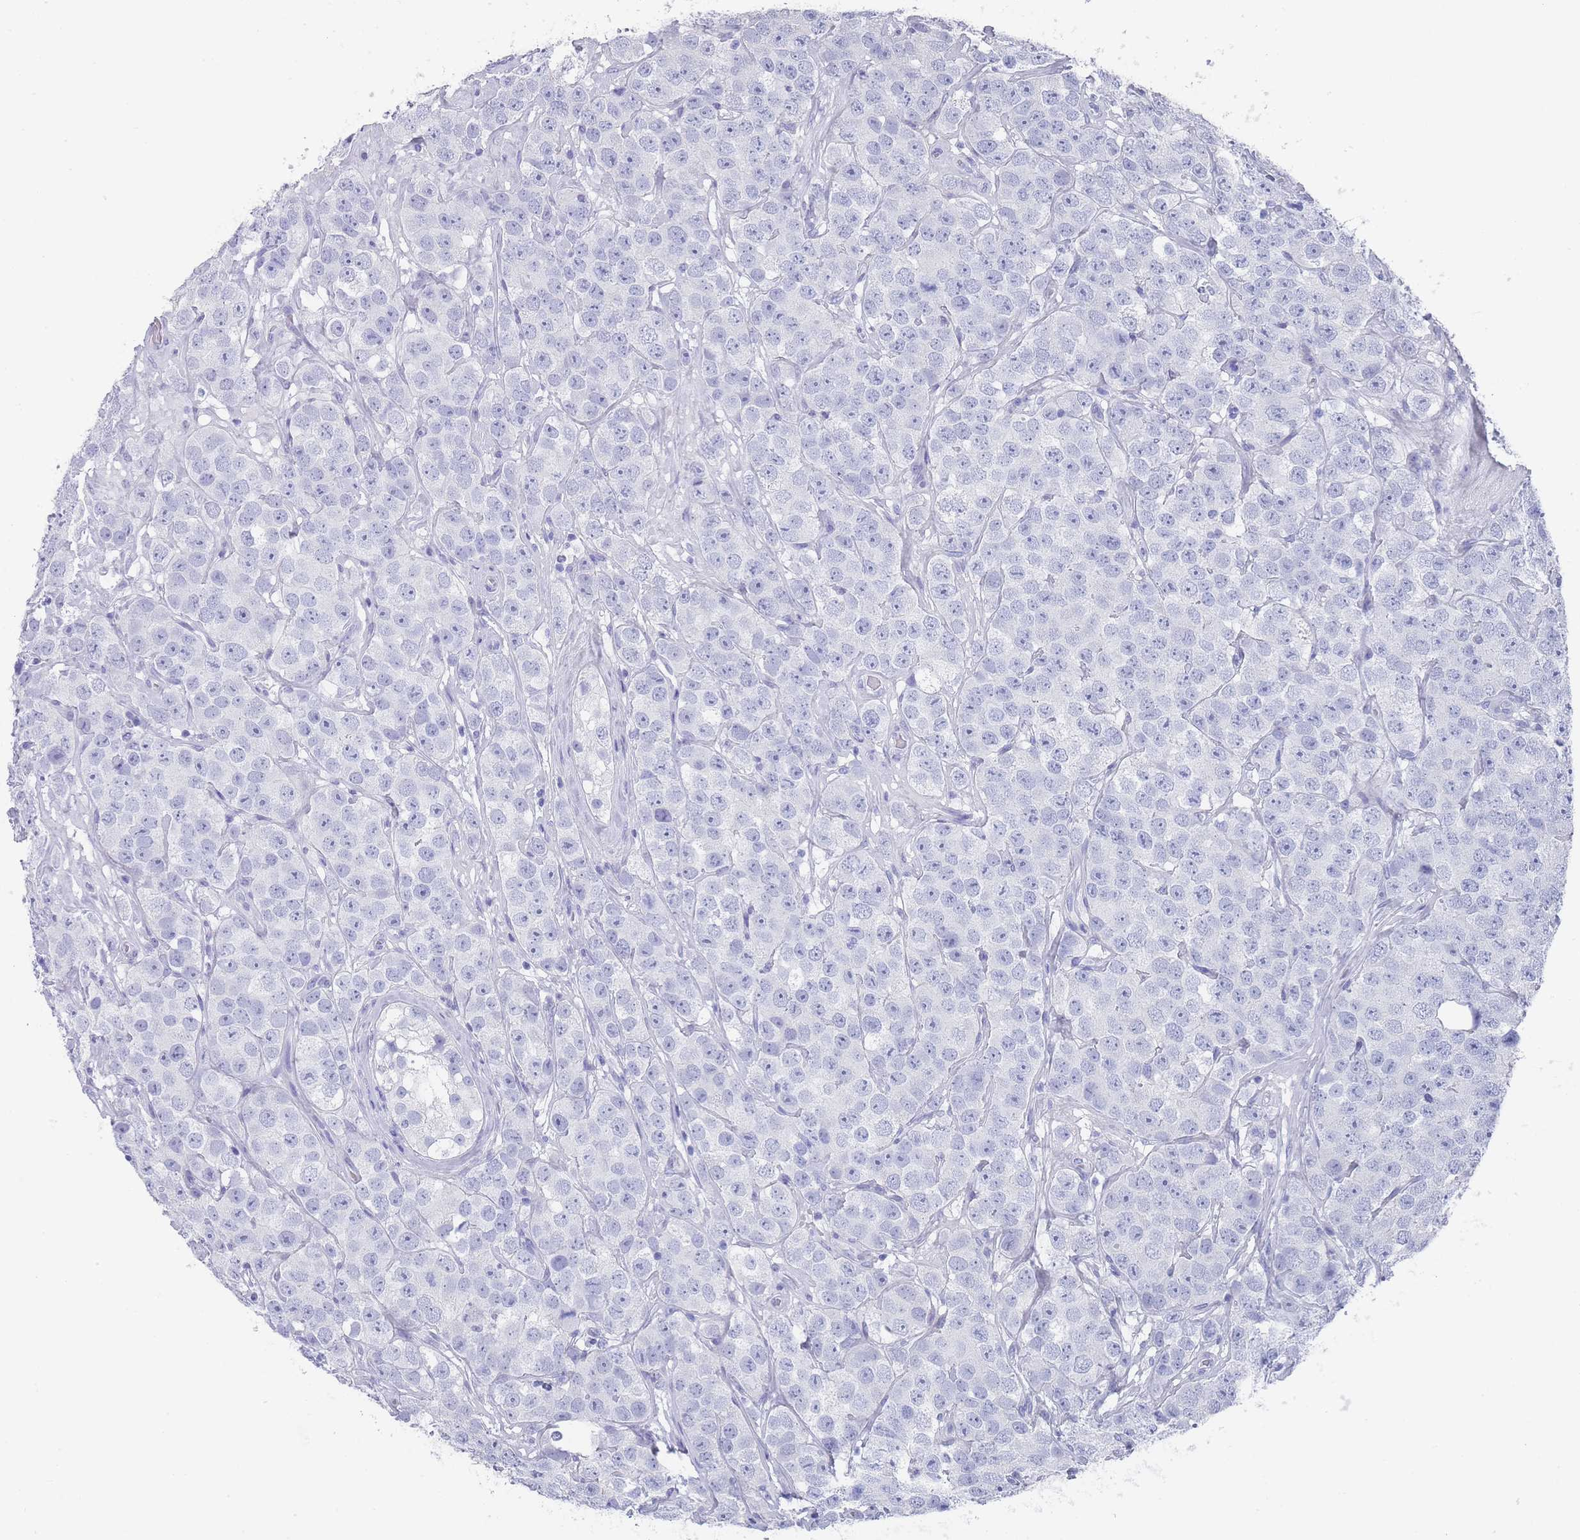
{"staining": {"intensity": "negative", "quantity": "none", "location": "none"}, "tissue": "testis cancer", "cell_type": "Tumor cells", "image_type": "cancer", "snomed": [{"axis": "morphology", "description": "Seminoma, NOS"}, {"axis": "topography", "description": "Testis"}], "caption": "An immunohistochemistry (IHC) micrograph of testis seminoma is shown. There is no staining in tumor cells of testis seminoma.", "gene": "RAB2B", "patient": {"sex": "male", "age": 28}}